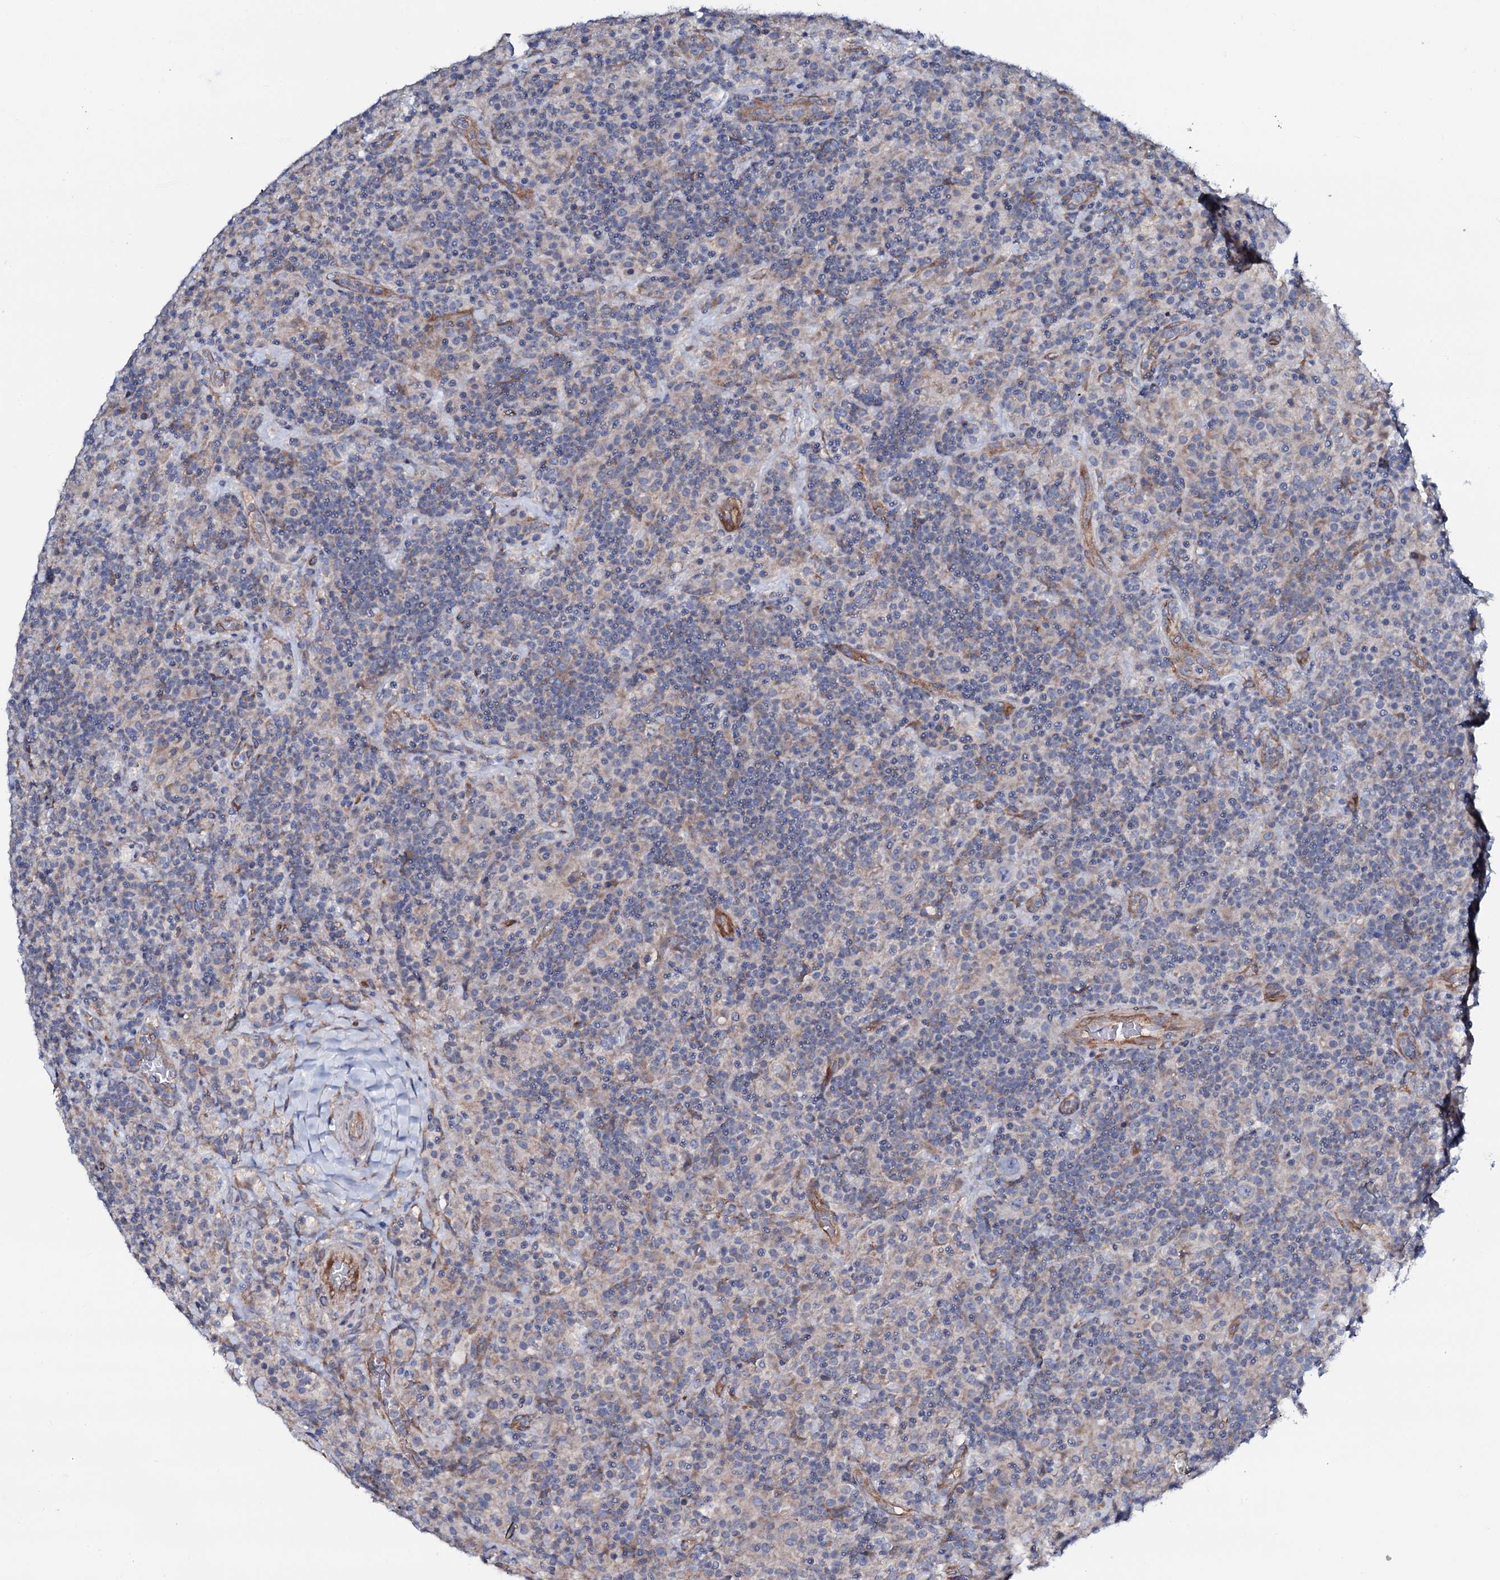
{"staining": {"intensity": "negative", "quantity": "none", "location": "none"}, "tissue": "lymphoma", "cell_type": "Tumor cells", "image_type": "cancer", "snomed": [{"axis": "morphology", "description": "Hodgkin's disease, NOS"}, {"axis": "topography", "description": "Lymph node"}], "caption": "Tumor cells show no significant staining in Hodgkin's disease. The staining is performed using DAB (3,3'-diaminobenzidine) brown chromogen with nuclei counter-stained in using hematoxylin.", "gene": "STARD13", "patient": {"sex": "male", "age": 70}}